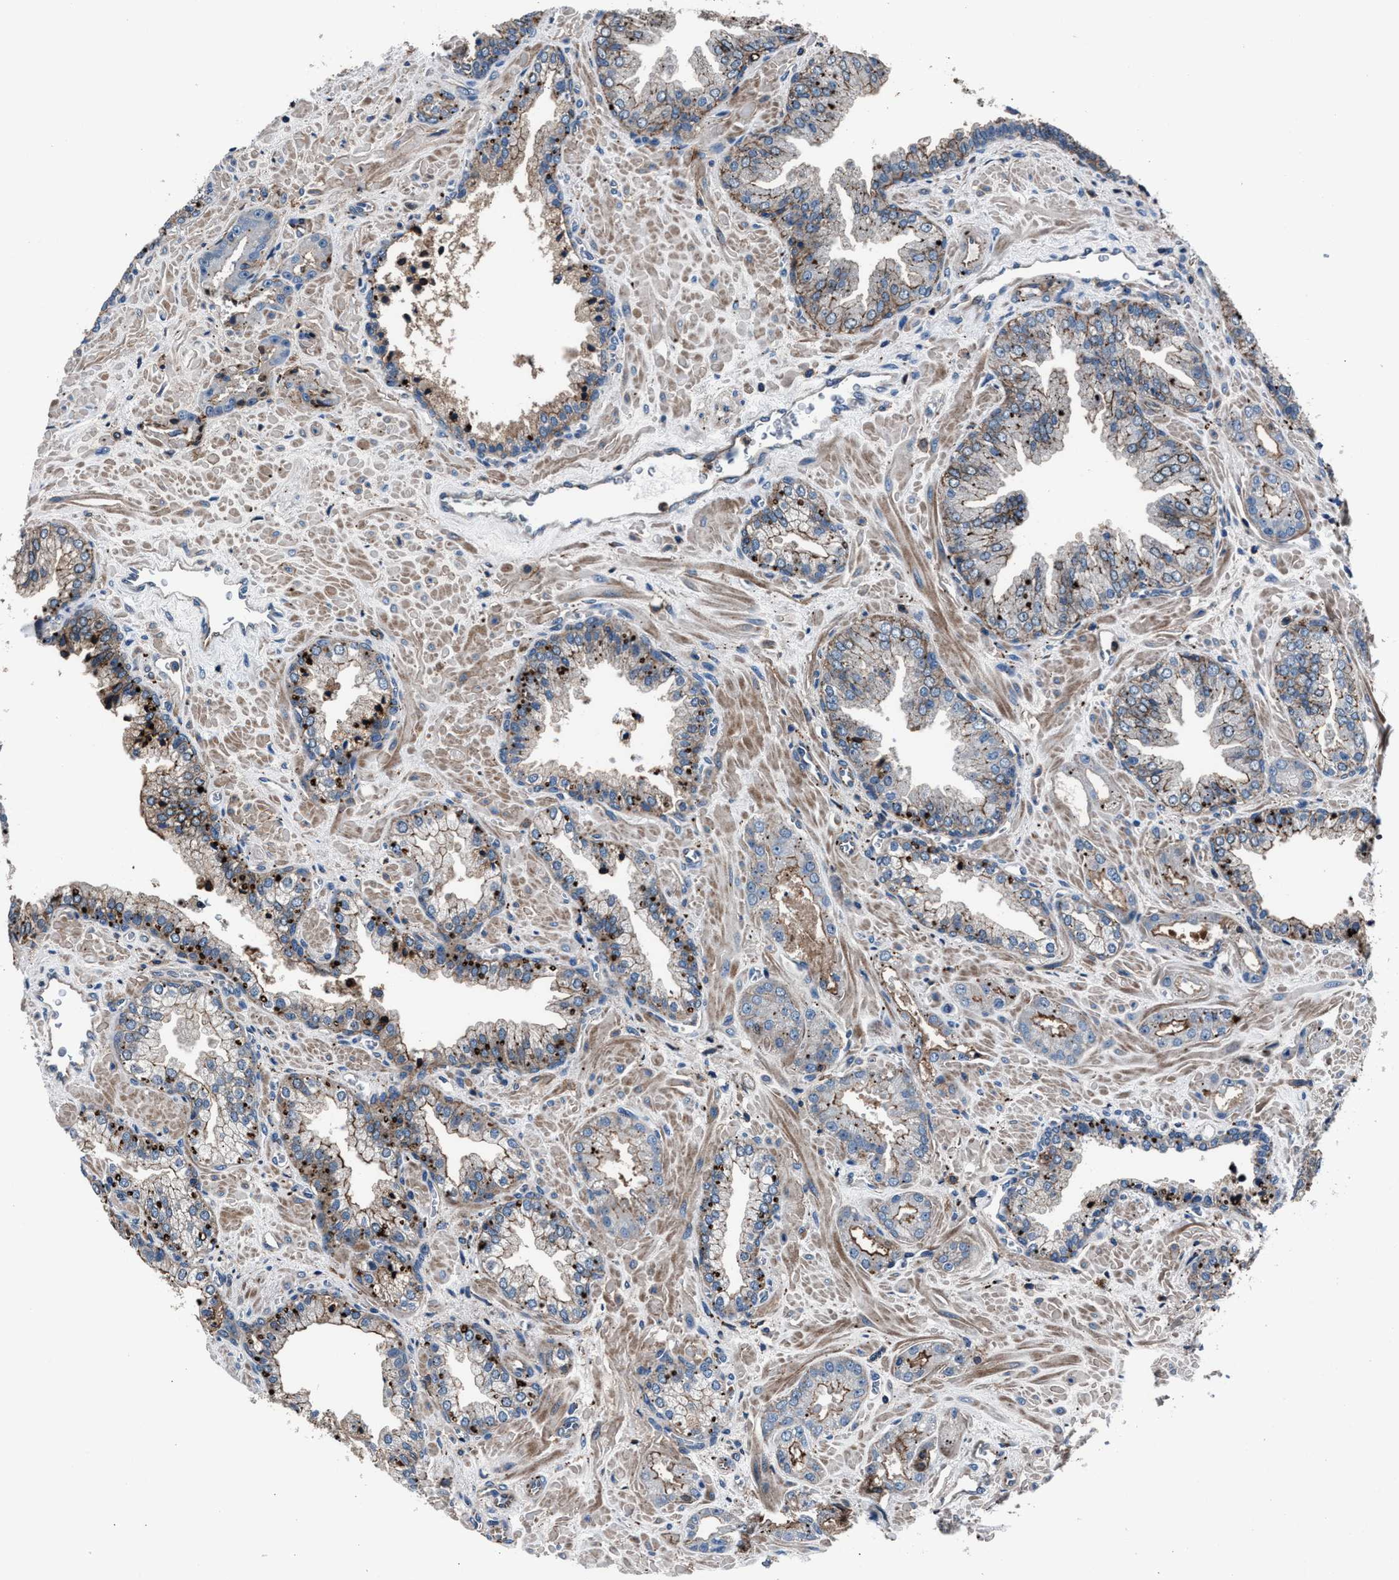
{"staining": {"intensity": "moderate", "quantity": "<25%", "location": "cytoplasmic/membranous"}, "tissue": "prostate cancer", "cell_type": "Tumor cells", "image_type": "cancer", "snomed": [{"axis": "morphology", "description": "Adenocarcinoma, Low grade"}, {"axis": "topography", "description": "Prostate"}], "caption": "Protein staining of prostate cancer (adenocarcinoma (low-grade)) tissue demonstrates moderate cytoplasmic/membranous expression in approximately <25% of tumor cells.", "gene": "MFSD11", "patient": {"sex": "male", "age": 71}}